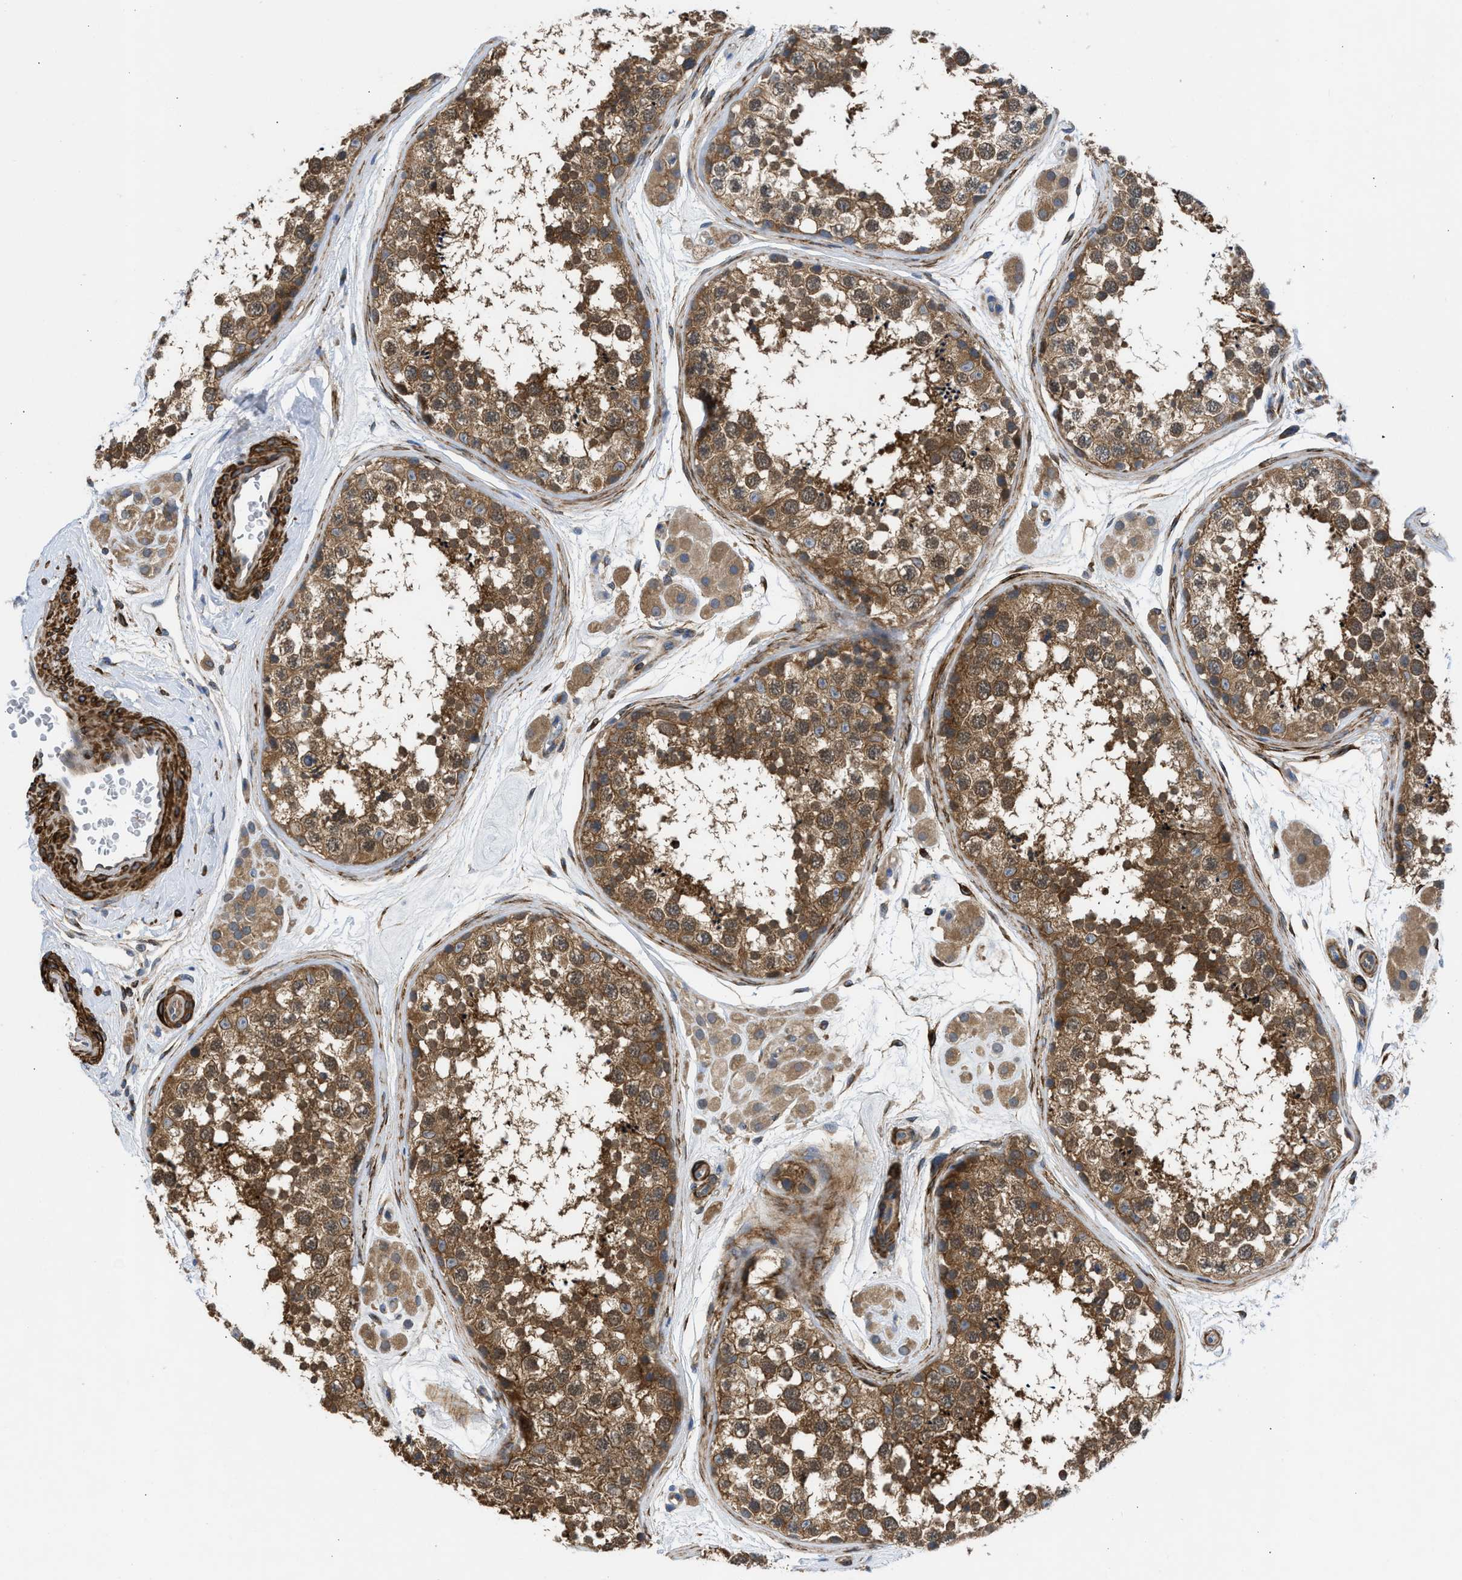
{"staining": {"intensity": "moderate", "quantity": ">75%", "location": "cytoplasmic/membranous"}, "tissue": "testis", "cell_type": "Cells in seminiferous ducts", "image_type": "normal", "snomed": [{"axis": "morphology", "description": "Normal tissue, NOS"}, {"axis": "topography", "description": "Testis"}], "caption": "Unremarkable testis reveals moderate cytoplasmic/membranous expression in approximately >75% of cells in seminiferous ducts, visualized by immunohistochemistry.", "gene": "CHKB", "patient": {"sex": "male", "age": 56}}